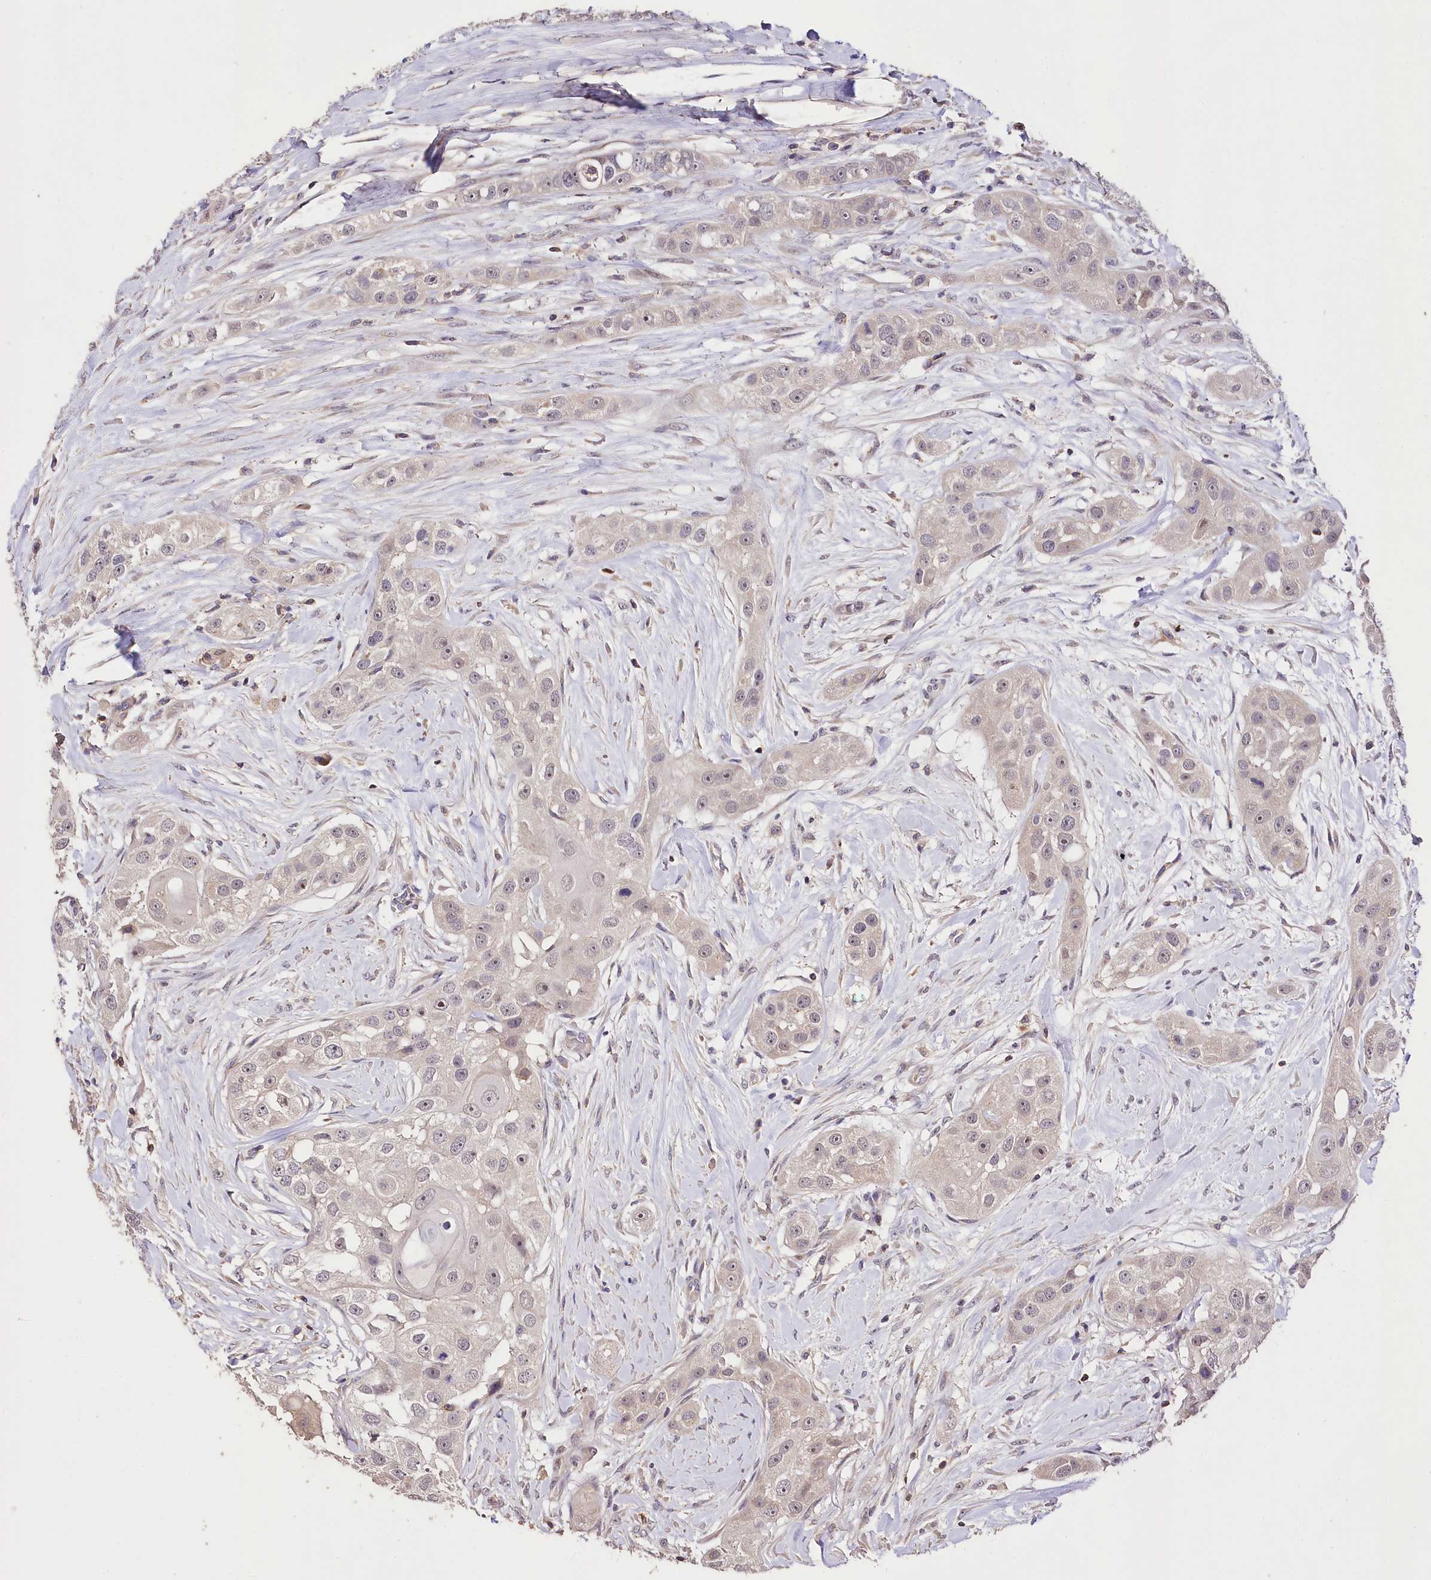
{"staining": {"intensity": "negative", "quantity": "none", "location": "none"}, "tissue": "head and neck cancer", "cell_type": "Tumor cells", "image_type": "cancer", "snomed": [{"axis": "morphology", "description": "Normal tissue, NOS"}, {"axis": "morphology", "description": "Squamous cell carcinoma, NOS"}, {"axis": "topography", "description": "Skeletal muscle"}, {"axis": "topography", "description": "Head-Neck"}], "caption": "Head and neck cancer (squamous cell carcinoma) stained for a protein using immunohistochemistry reveals no expression tumor cells.", "gene": "SERGEF", "patient": {"sex": "male", "age": 51}}